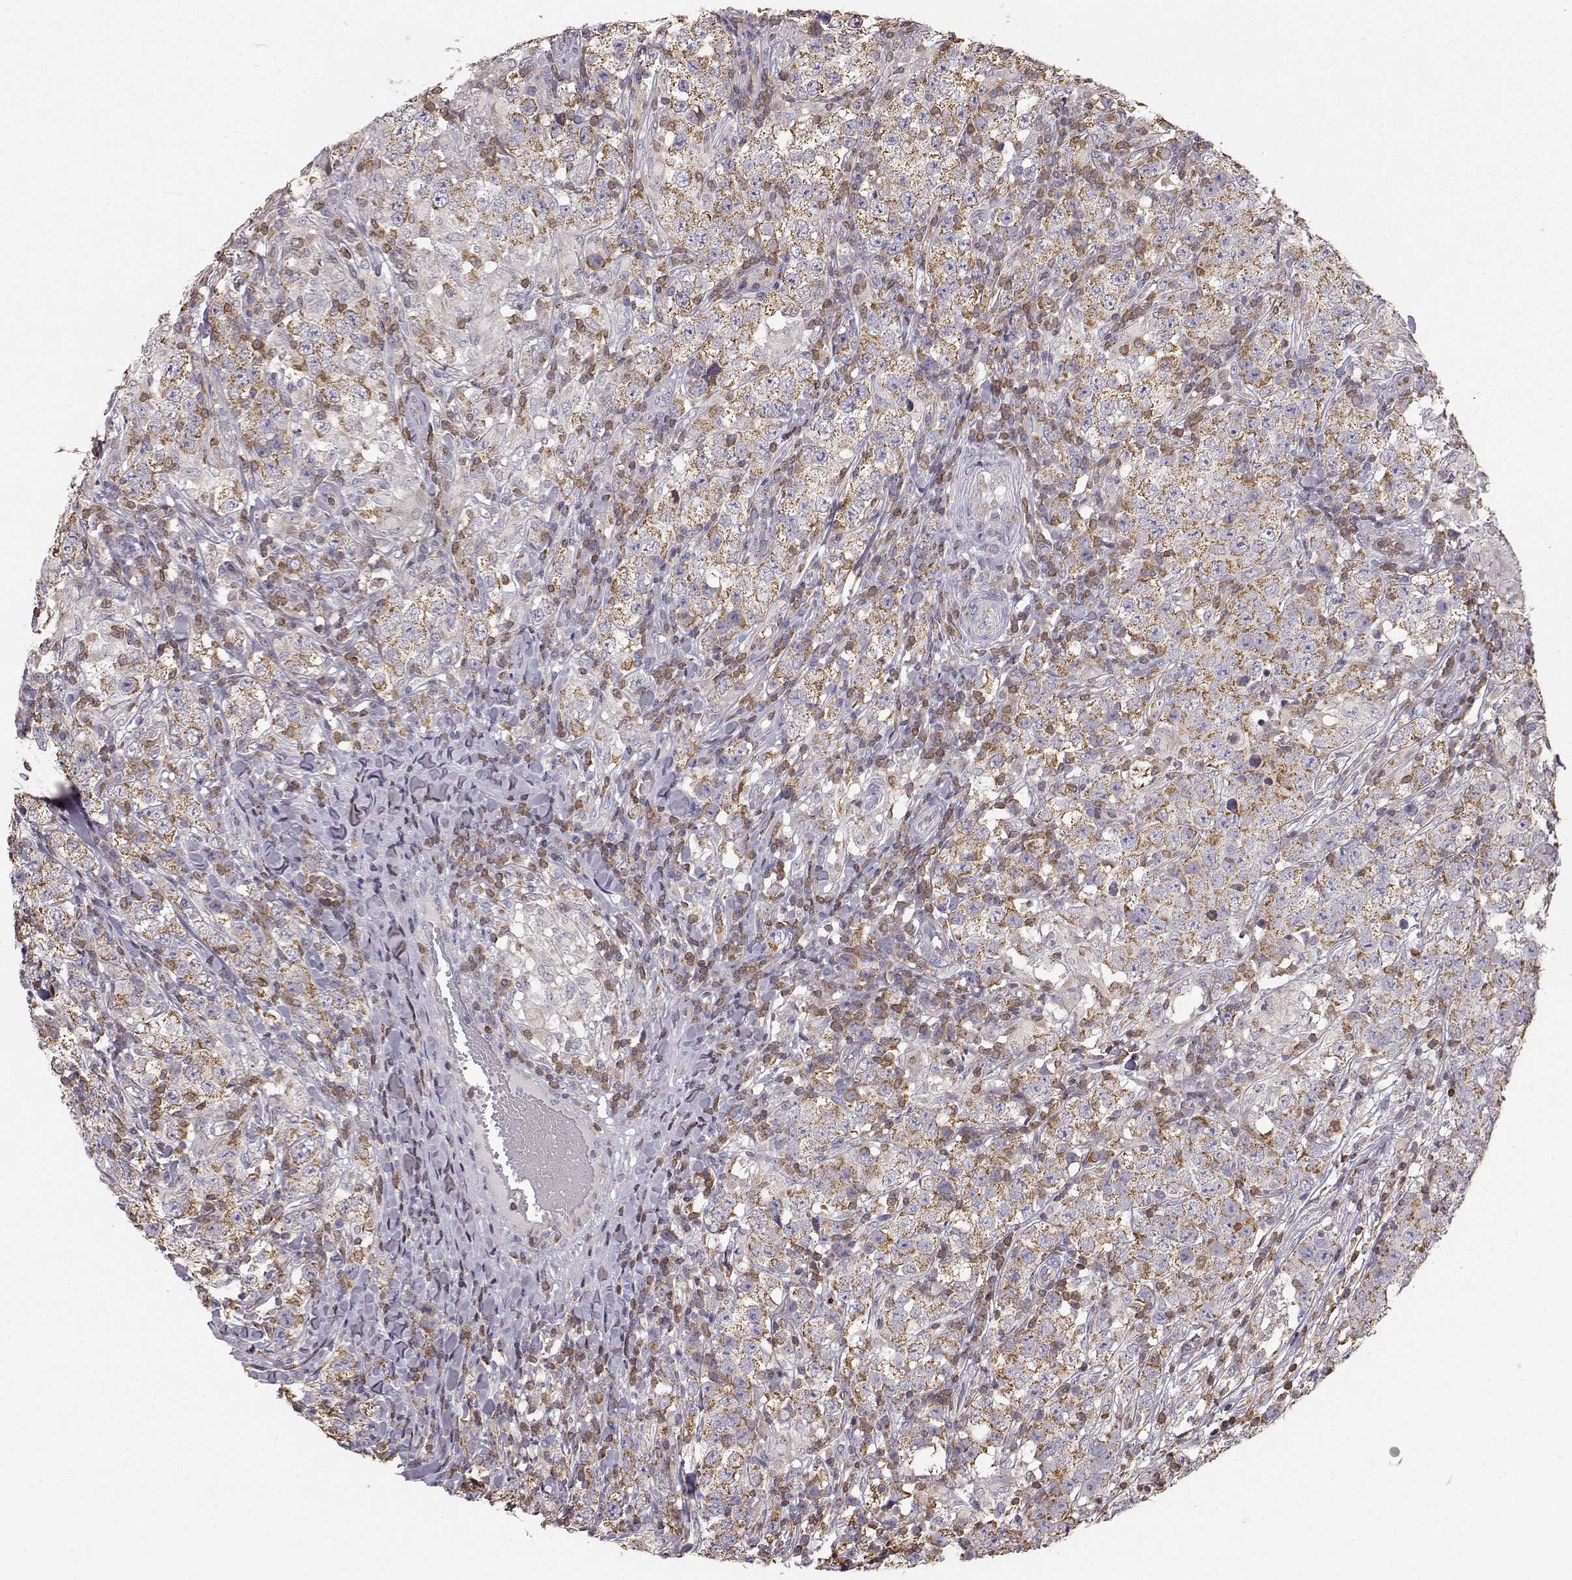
{"staining": {"intensity": "moderate", "quantity": ">75%", "location": "cytoplasmic/membranous"}, "tissue": "testis cancer", "cell_type": "Tumor cells", "image_type": "cancer", "snomed": [{"axis": "morphology", "description": "Seminoma, NOS"}, {"axis": "morphology", "description": "Carcinoma, Embryonal, NOS"}, {"axis": "topography", "description": "Testis"}], "caption": "Tumor cells show medium levels of moderate cytoplasmic/membranous staining in about >75% of cells in human testis cancer. (DAB IHC, brown staining for protein, blue staining for nuclei).", "gene": "GRAP2", "patient": {"sex": "male", "age": 41}}